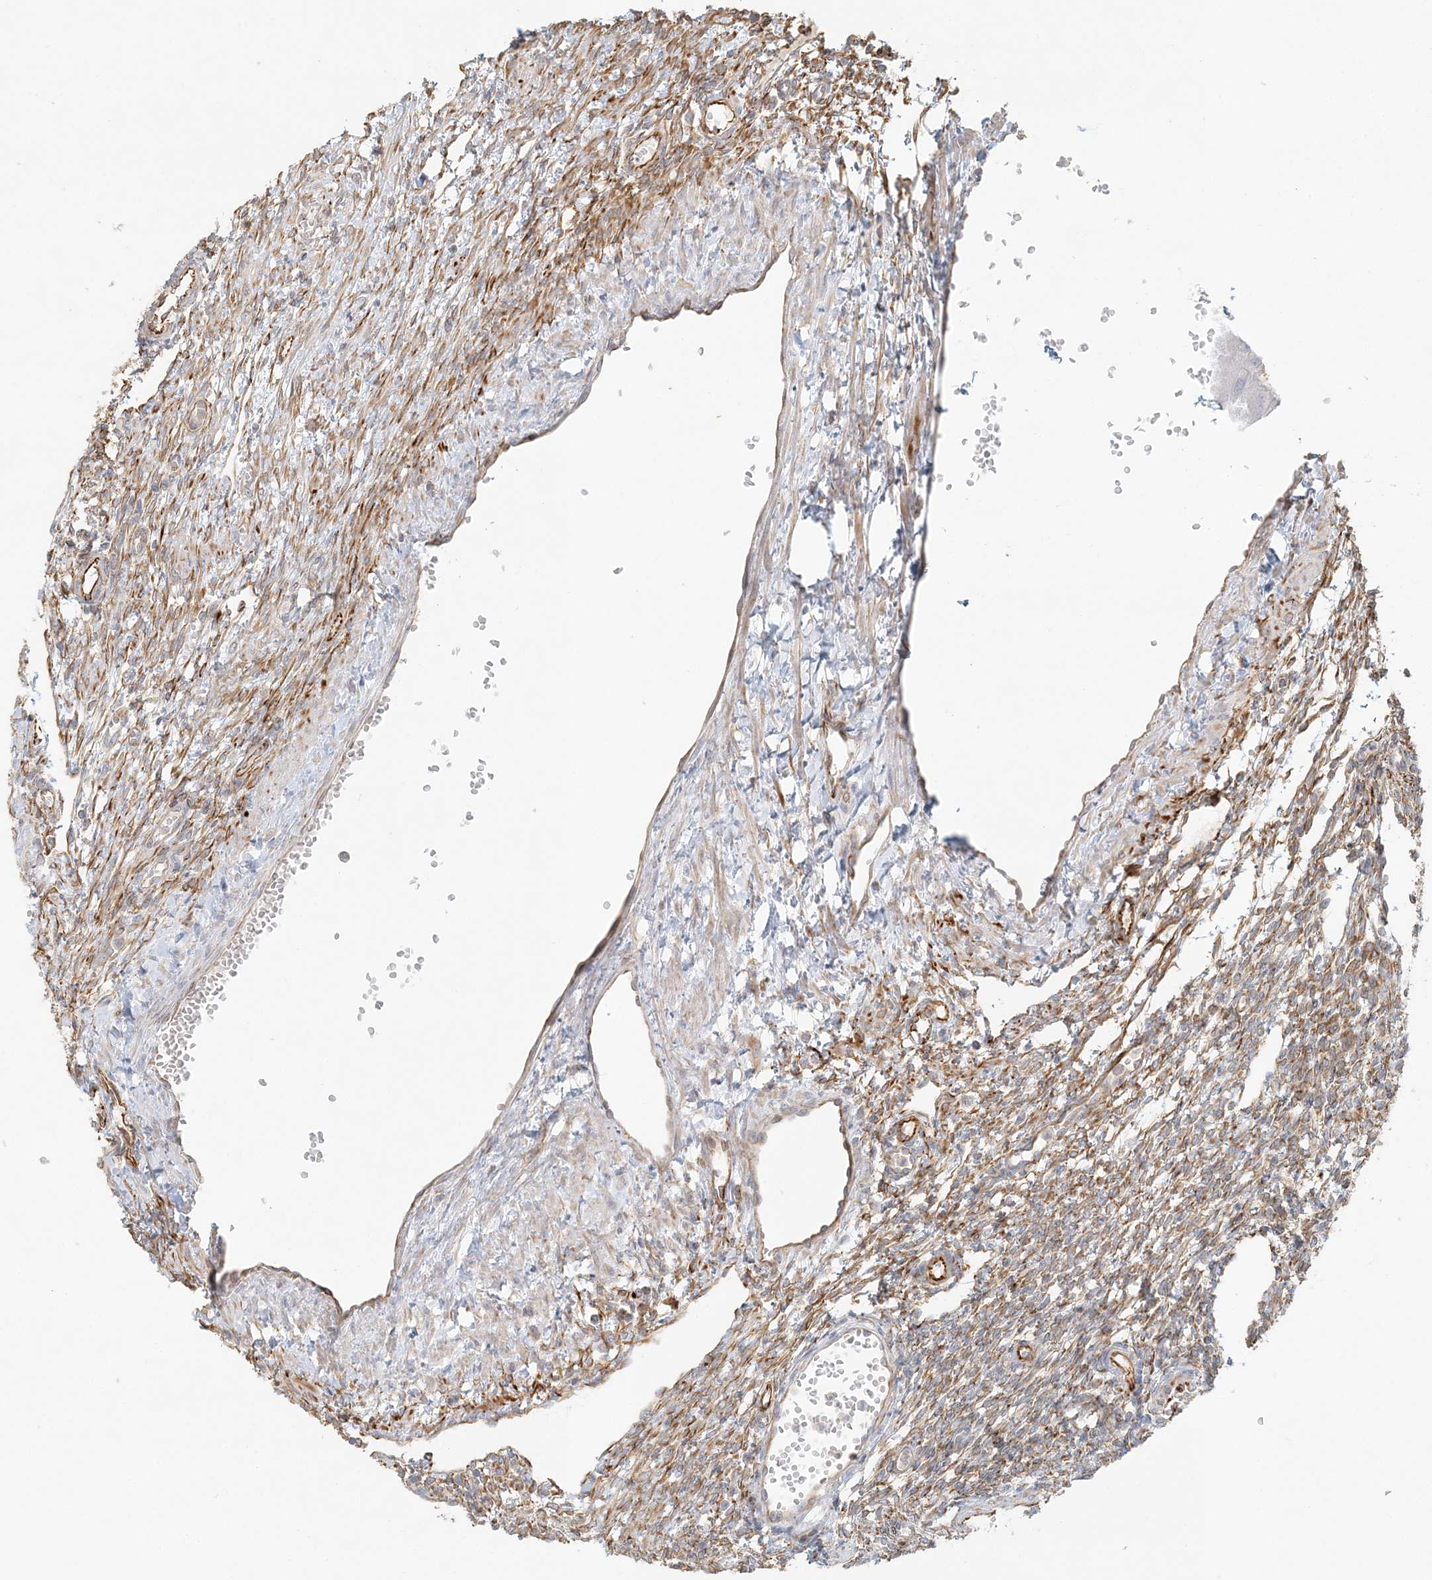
{"staining": {"intensity": "moderate", "quantity": "<25%", "location": "cytoplasmic/membranous"}, "tissue": "ovary", "cell_type": "Ovarian stroma cells", "image_type": "normal", "snomed": [{"axis": "morphology", "description": "Normal tissue, NOS"}, {"axis": "morphology", "description": "Cyst, NOS"}, {"axis": "topography", "description": "Ovary"}], "caption": "A micrograph showing moderate cytoplasmic/membranous positivity in about <25% of ovarian stroma cells in benign ovary, as visualized by brown immunohistochemical staining.", "gene": "DMRTB1", "patient": {"sex": "female", "age": 33}}